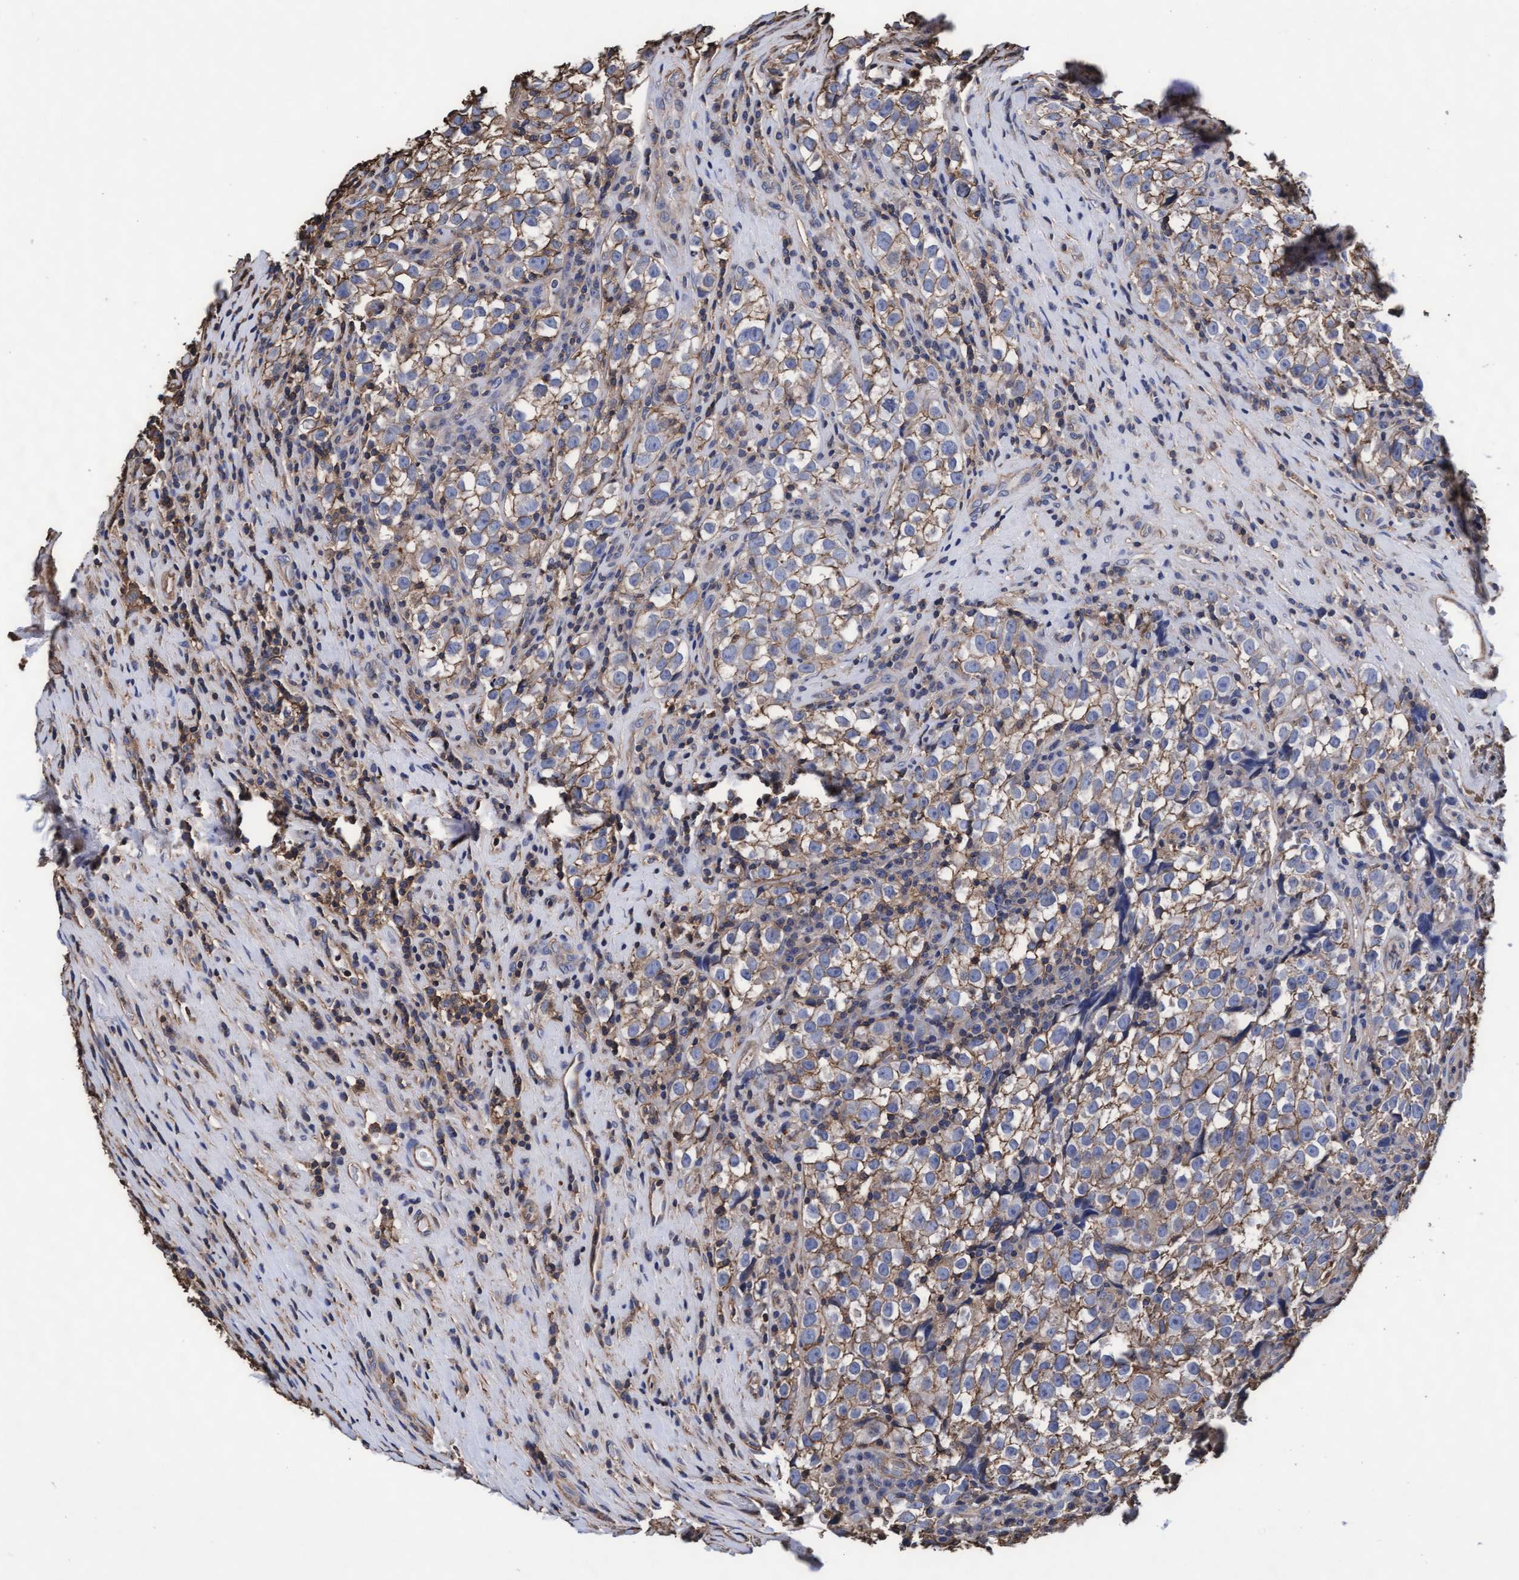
{"staining": {"intensity": "weak", "quantity": ">75%", "location": "cytoplasmic/membranous"}, "tissue": "testis cancer", "cell_type": "Tumor cells", "image_type": "cancer", "snomed": [{"axis": "morphology", "description": "Normal tissue, NOS"}, {"axis": "morphology", "description": "Seminoma, NOS"}, {"axis": "topography", "description": "Testis"}], "caption": "Human testis seminoma stained for a protein (brown) exhibits weak cytoplasmic/membranous positive expression in approximately >75% of tumor cells.", "gene": "GRHPR", "patient": {"sex": "male", "age": 43}}